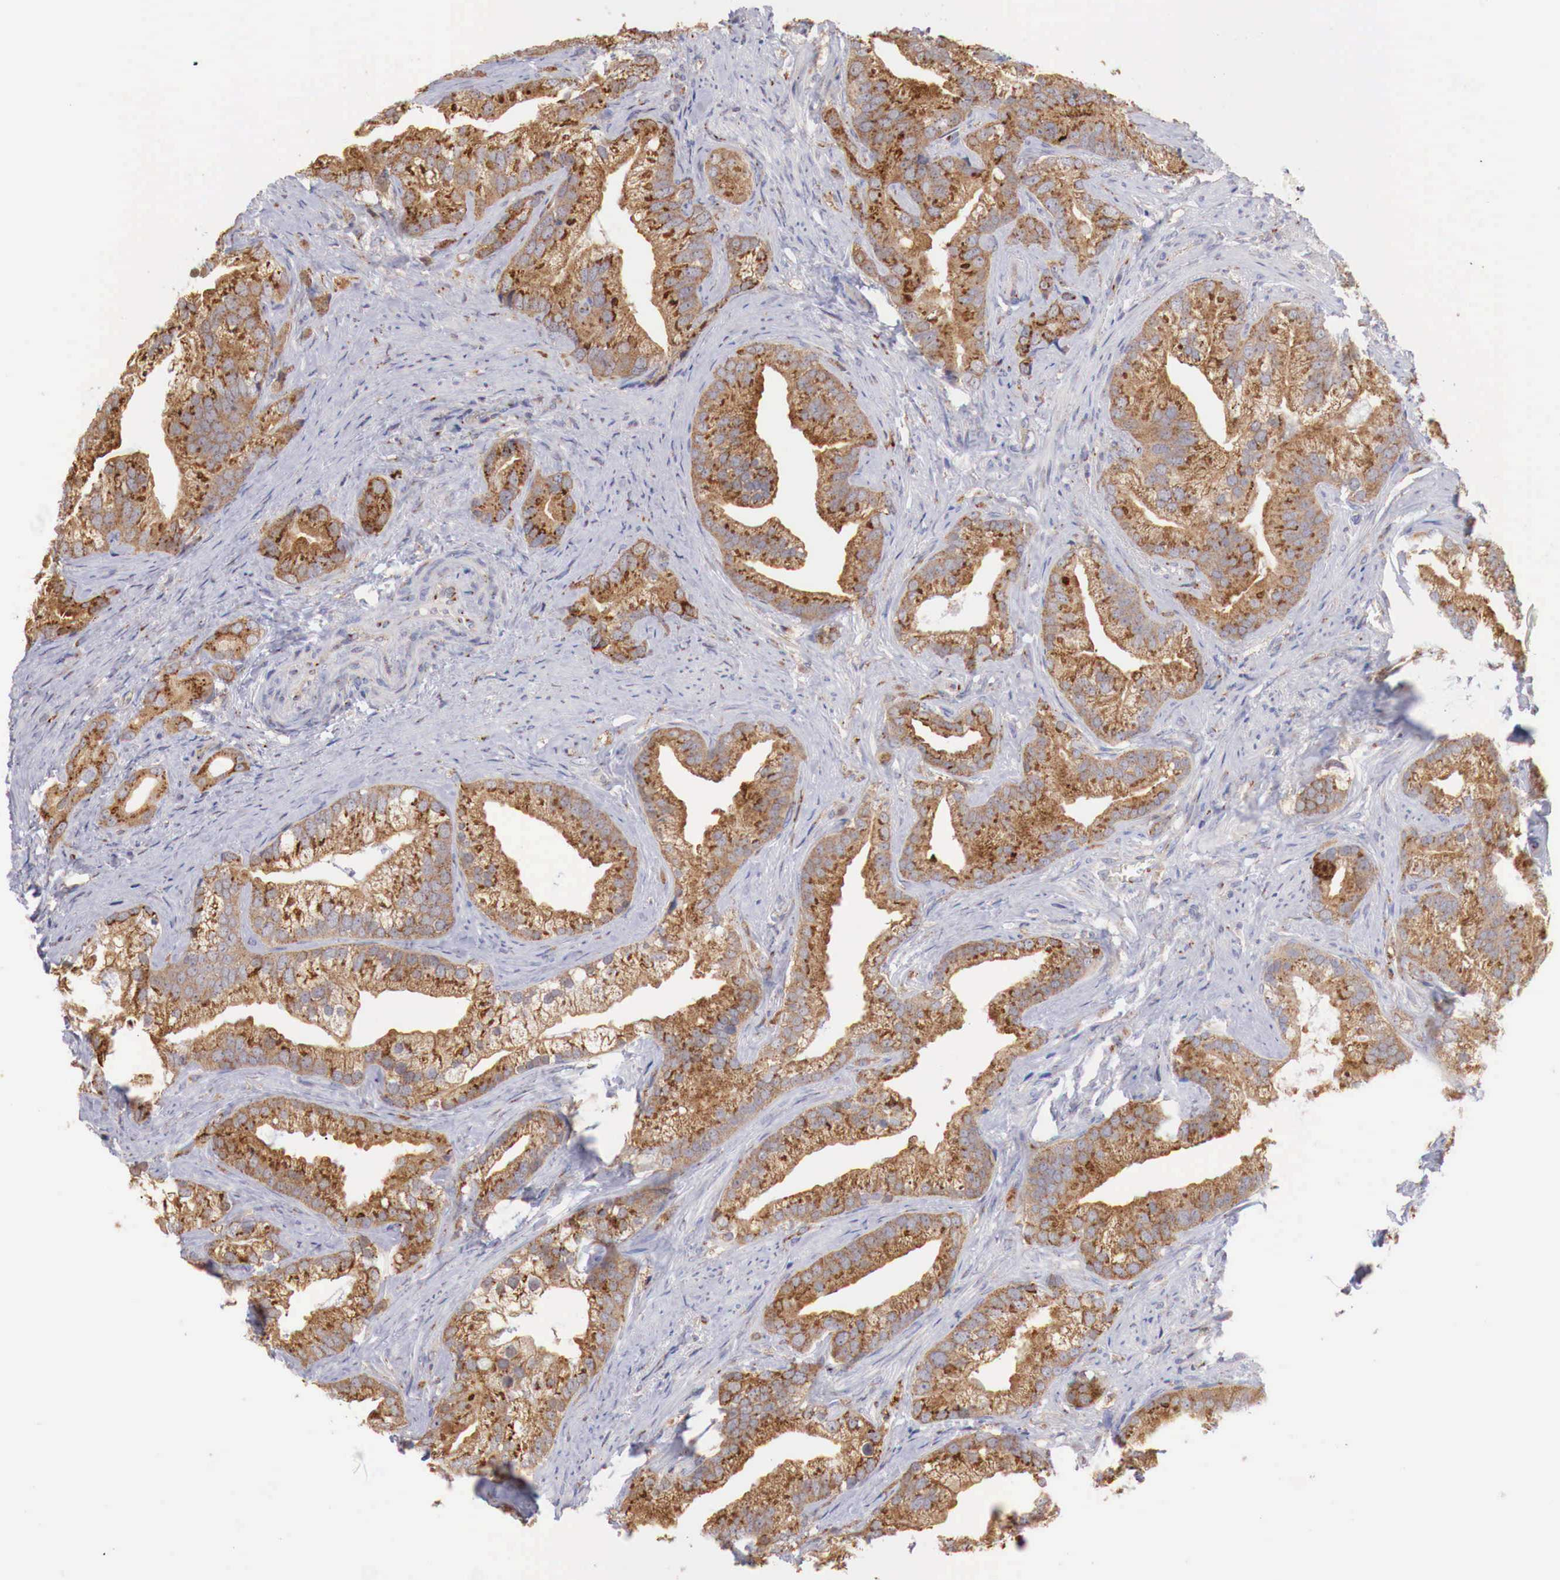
{"staining": {"intensity": "strong", "quantity": ">75%", "location": "cytoplasmic/membranous"}, "tissue": "prostate cancer", "cell_type": "Tumor cells", "image_type": "cancer", "snomed": [{"axis": "morphology", "description": "Adenocarcinoma, Low grade"}, {"axis": "topography", "description": "Prostate"}], "caption": "Immunohistochemistry photomicrograph of neoplastic tissue: human prostate low-grade adenocarcinoma stained using immunohistochemistry reveals high levels of strong protein expression localized specifically in the cytoplasmic/membranous of tumor cells, appearing as a cytoplasmic/membranous brown color.", "gene": "SYAP1", "patient": {"sex": "male", "age": 71}}